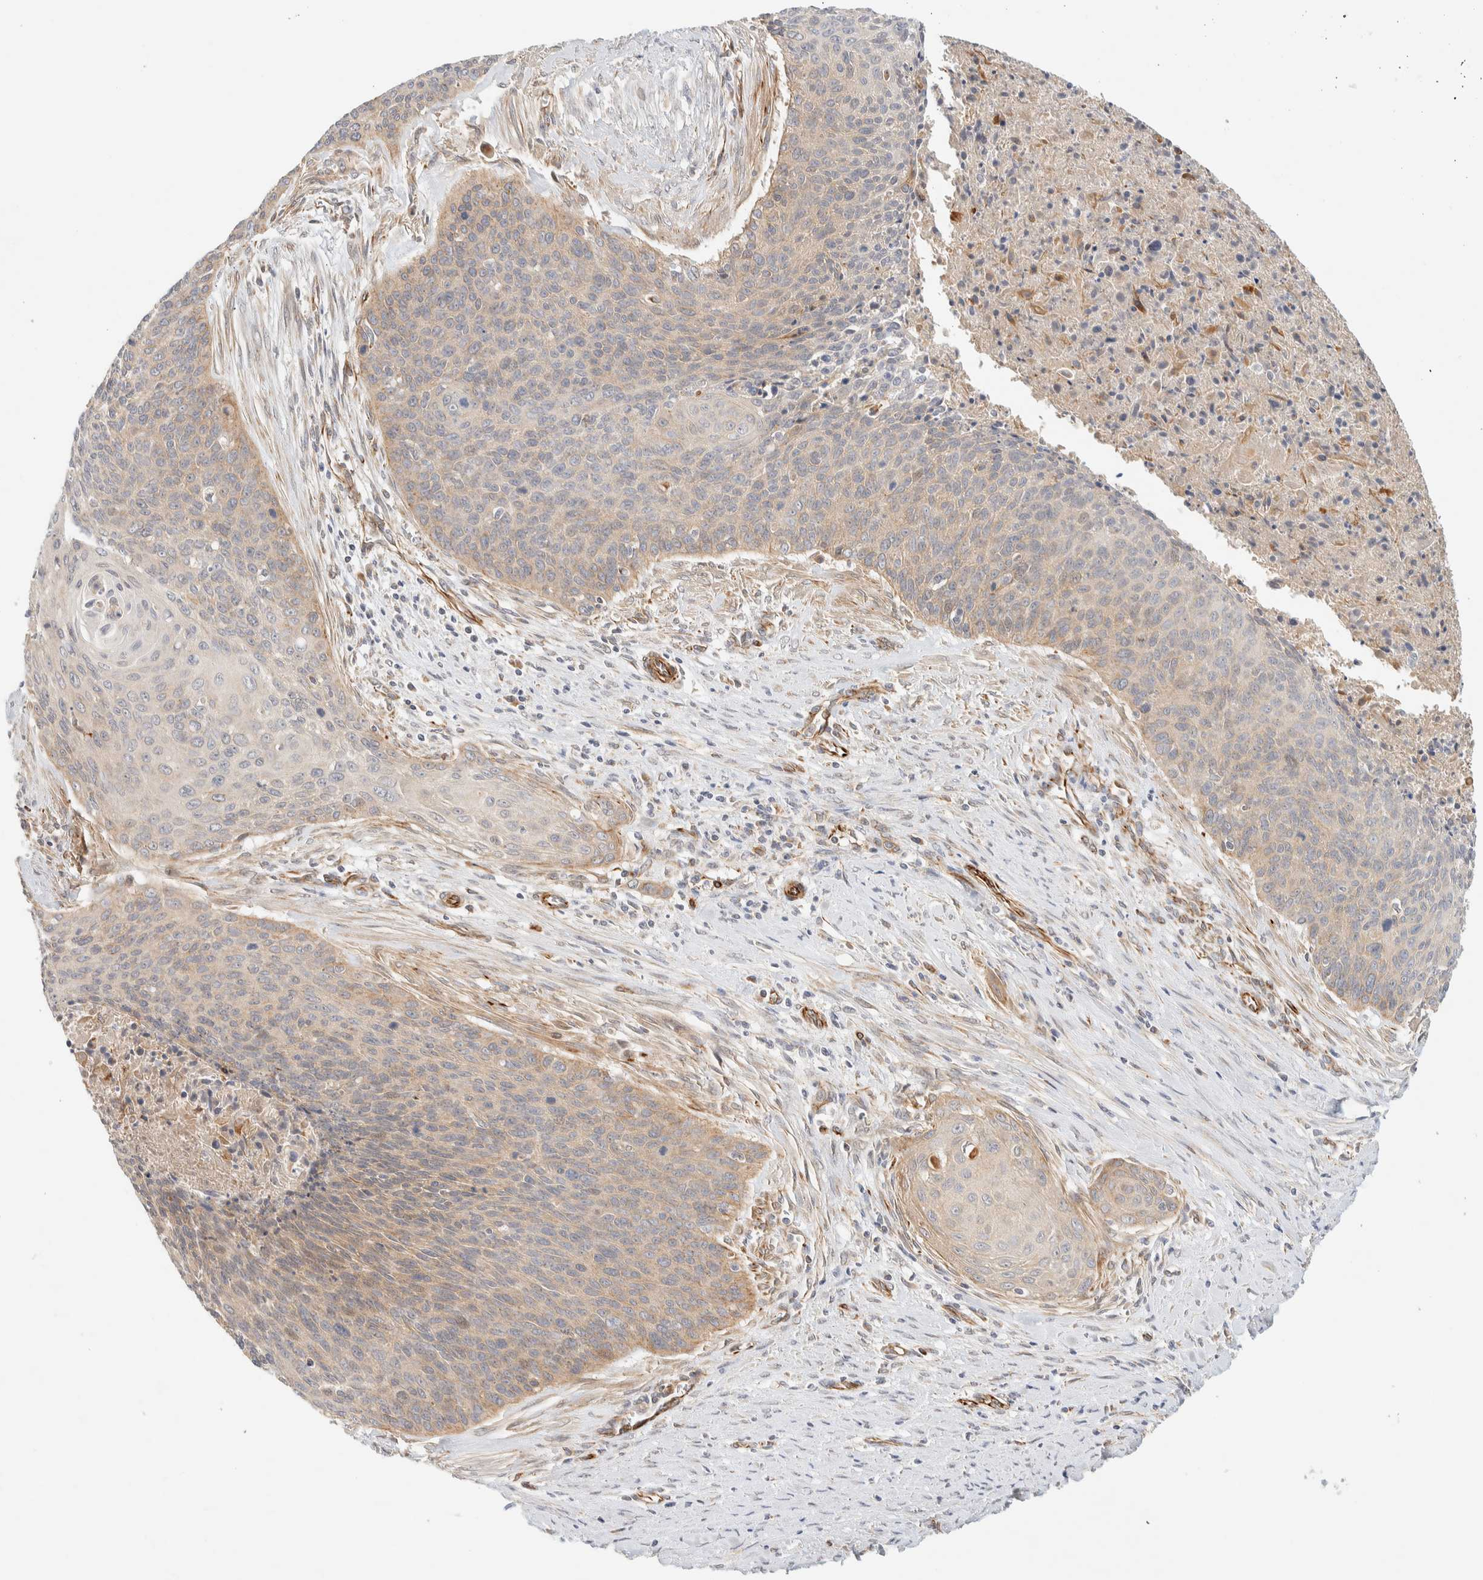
{"staining": {"intensity": "weak", "quantity": ">75%", "location": "cytoplasmic/membranous"}, "tissue": "cervical cancer", "cell_type": "Tumor cells", "image_type": "cancer", "snomed": [{"axis": "morphology", "description": "Squamous cell carcinoma, NOS"}, {"axis": "topography", "description": "Cervix"}], "caption": "Tumor cells show low levels of weak cytoplasmic/membranous staining in approximately >75% of cells in human cervical cancer.", "gene": "FAT1", "patient": {"sex": "female", "age": 55}}